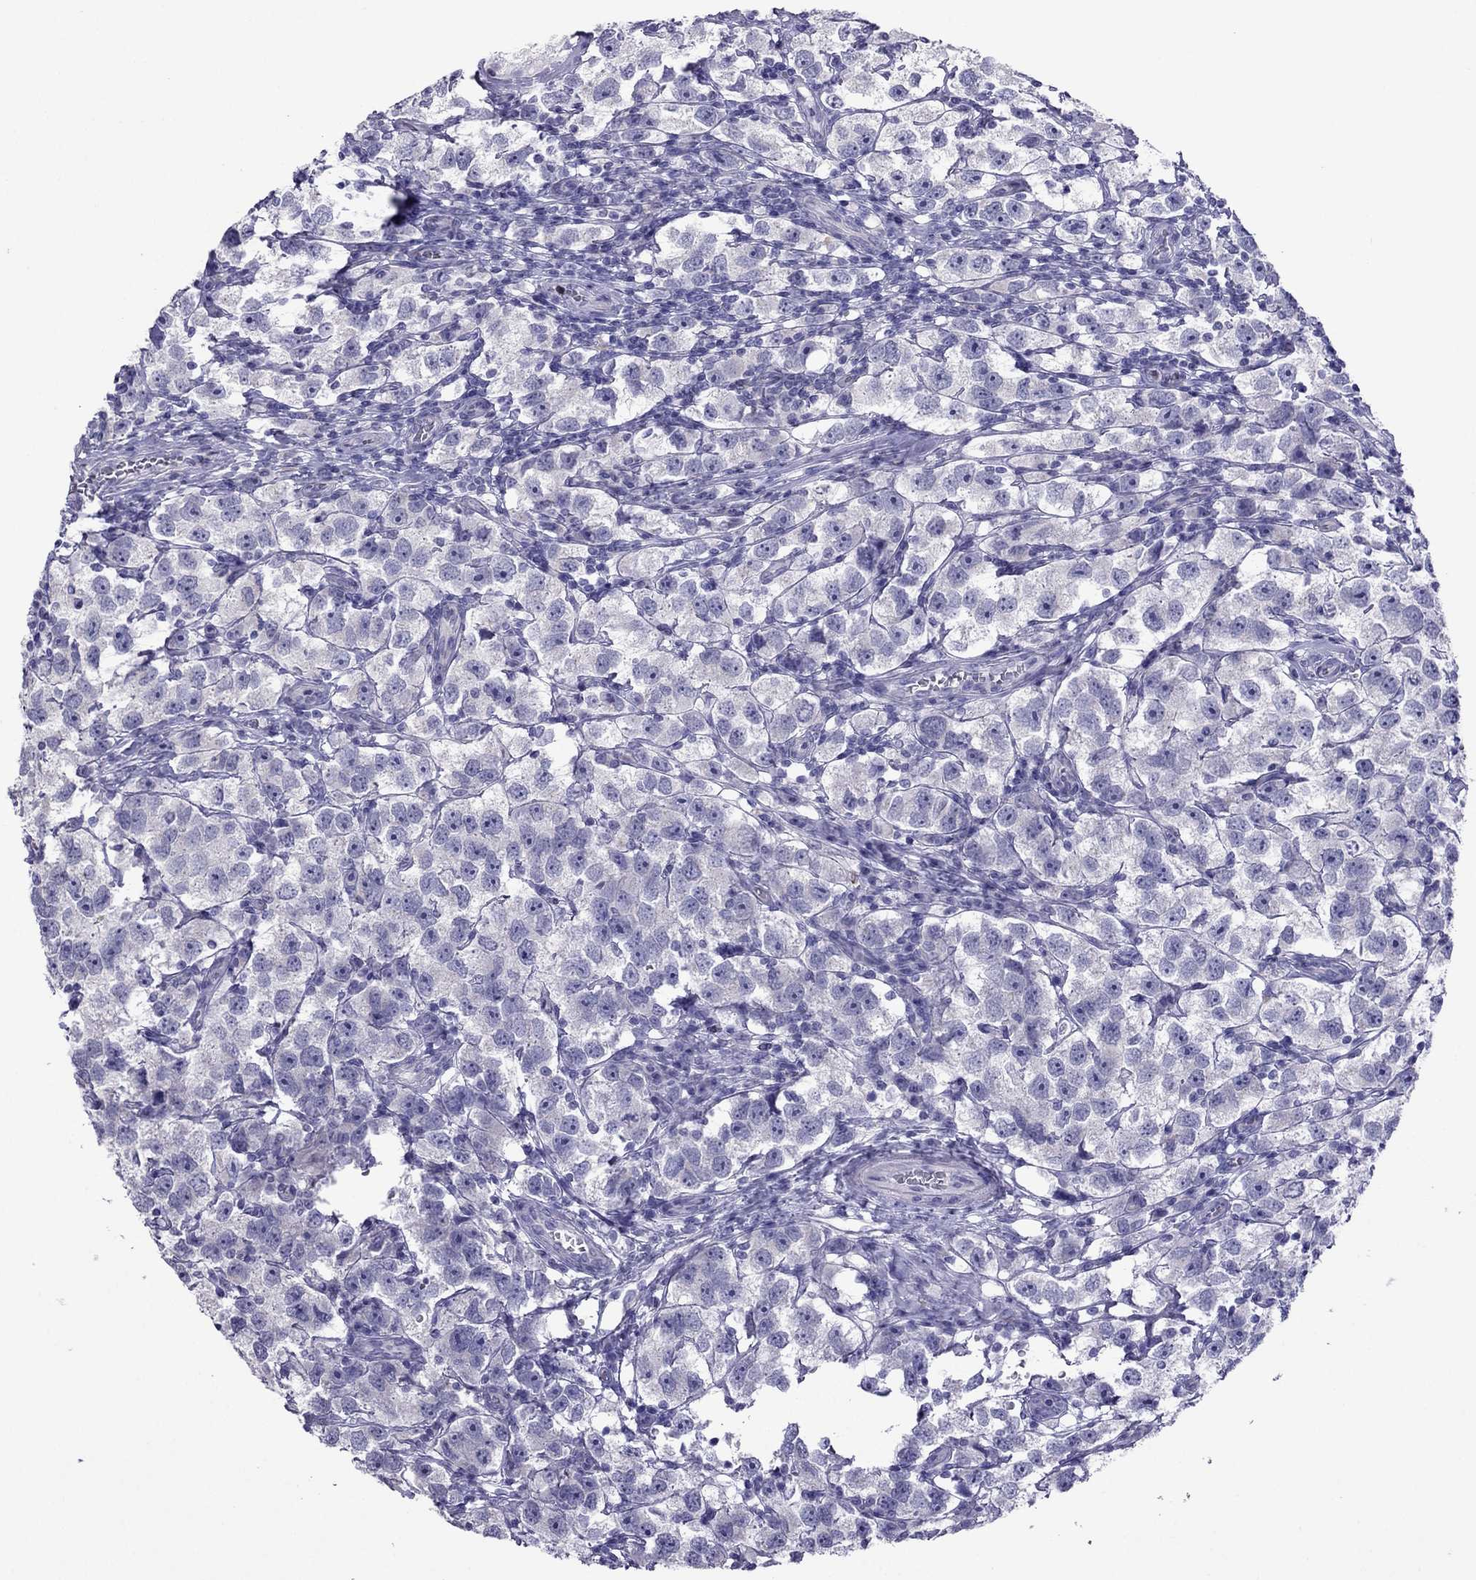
{"staining": {"intensity": "negative", "quantity": "none", "location": "none"}, "tissue": "testis cancer", "cell_type": "Tumor cells", "image_type": "cancer", "snomed": [{"axis": "morphology", "description": "Seminoma, NOS"}, {"axis": "topography", "description": "Testis"}], "caption": "Immunohistochemistry of testis seminoma shows no expression in tumor cells.", "gene": "PCDHA6", "patient": {"sex": "male", "age": 26}}